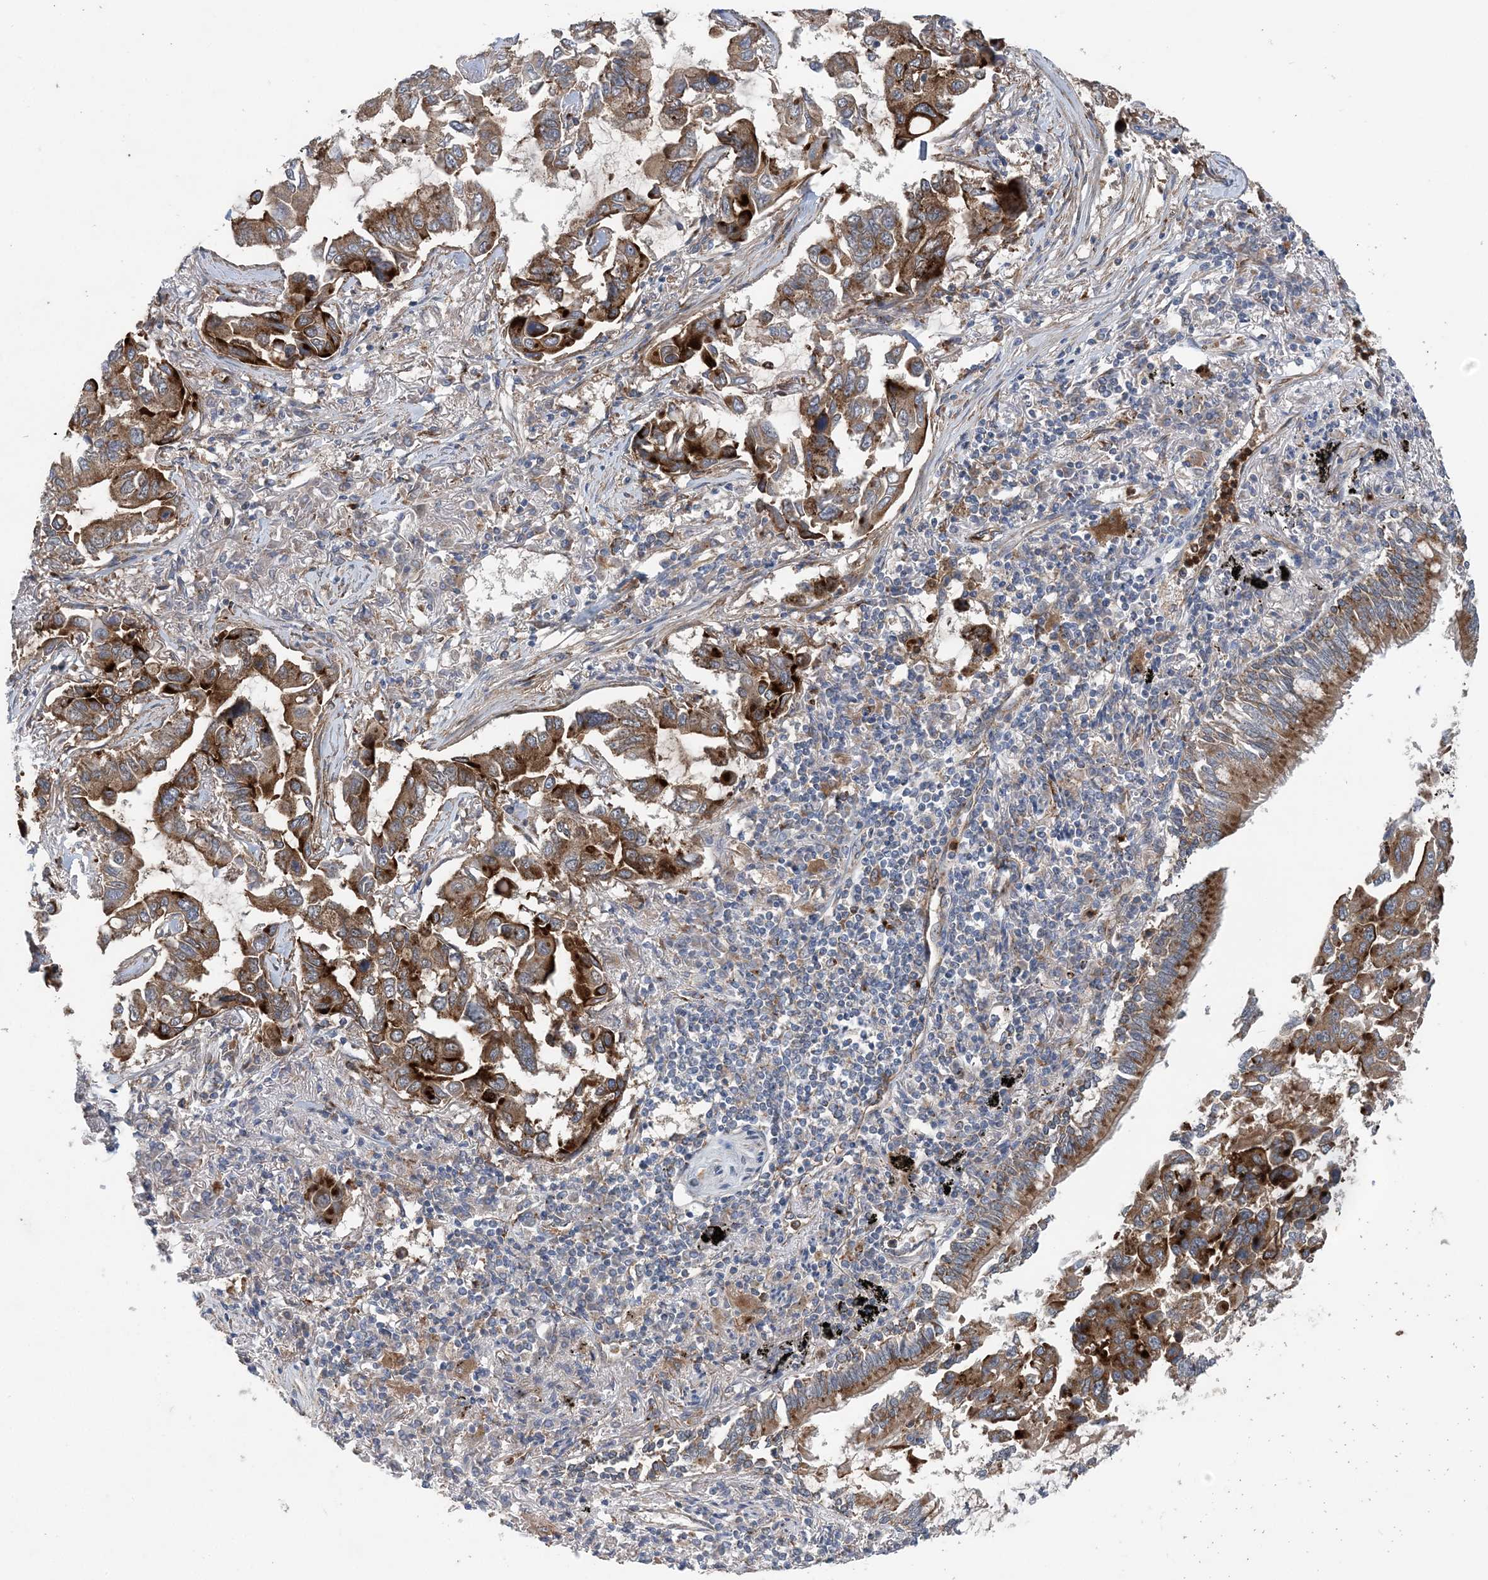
{"staining": {"intensity": "moderate", "quantity": ">75%", "location": "cytoplasmic/membranous"}, "tissue": "lung cancer", "cell_type": "Tumor cells", "image_type": "cancer", "snomed": [{"axis": "morphology", "description": "Adenocarcinoma, NOS"}, {"axis": "topography", "description": "Lung"}], "caption": "The photomicrograph shows staining of lung cancer (adenocarcinoma), revealing moderate cytoplasmic/membranous protein expression (brown color) within tumor cells.", "gene": "PTTG1IP", "patient": {"sex": "male", "age": 64}}